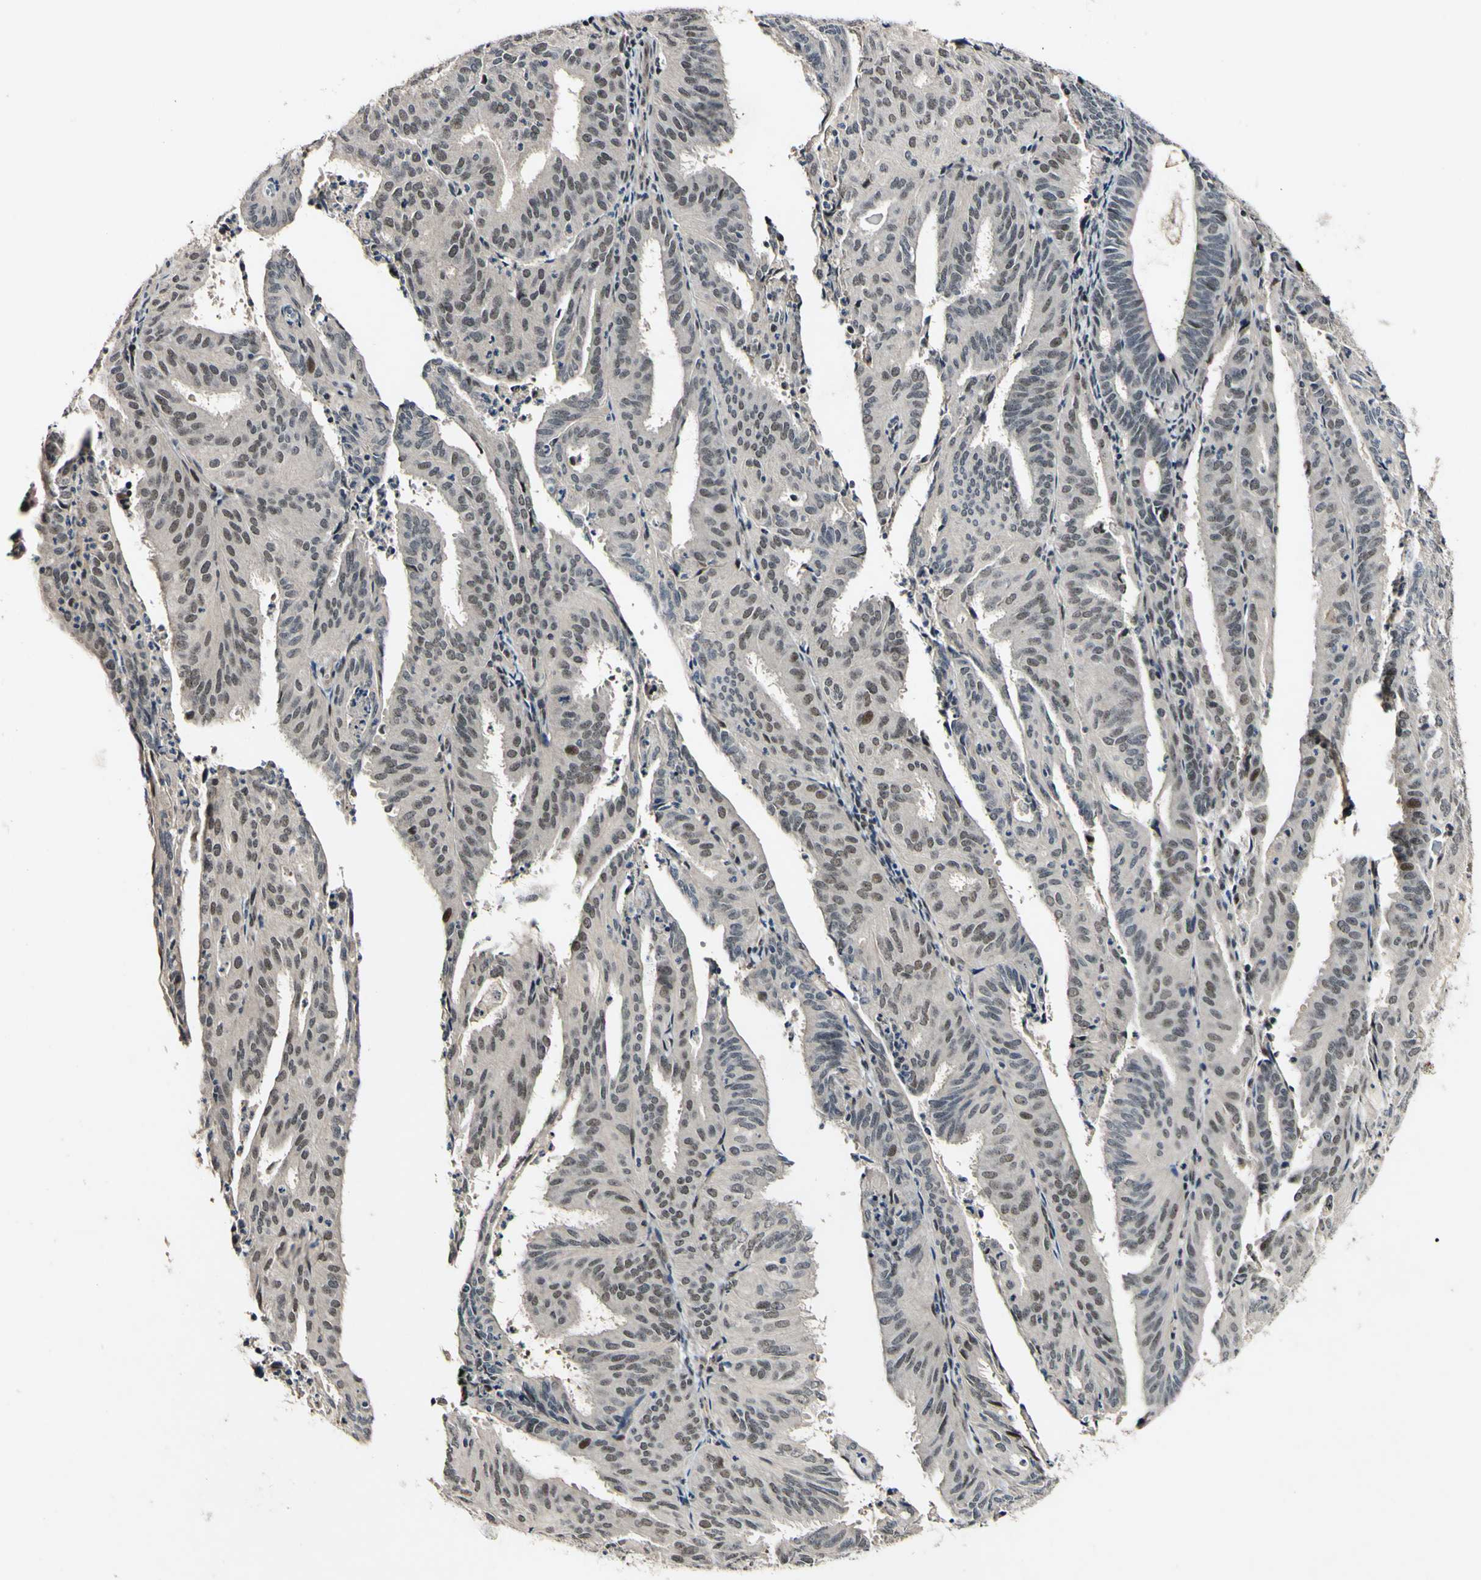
{"staining": {"intensity": "moderate", "quantity": "<25%", "location": "nuclear"}, "tissue": "endometrial cancer", "cell_type": "Tumor cells", "image_type": "cancer", "snomed": [{"axis": "morphology", "description": "Adenocarcinoma, NOS"}, {"axis": "topography", "description": "Uterus"}], "caption": "Immunohistochemistry (IHC) staining of endometrial cancer (adenocarcinoma), which demonstrates low levels of moderate nuclear staining in approximately <25% of tumor cells indicating moderate nuclear protein expression. The staining was performed using DAB (brown) for protein detection and nuclei were counterstained in hematoxylin (blue).", "gene": "POLR2F", "patient": {"sex": "female", "age": 60}}